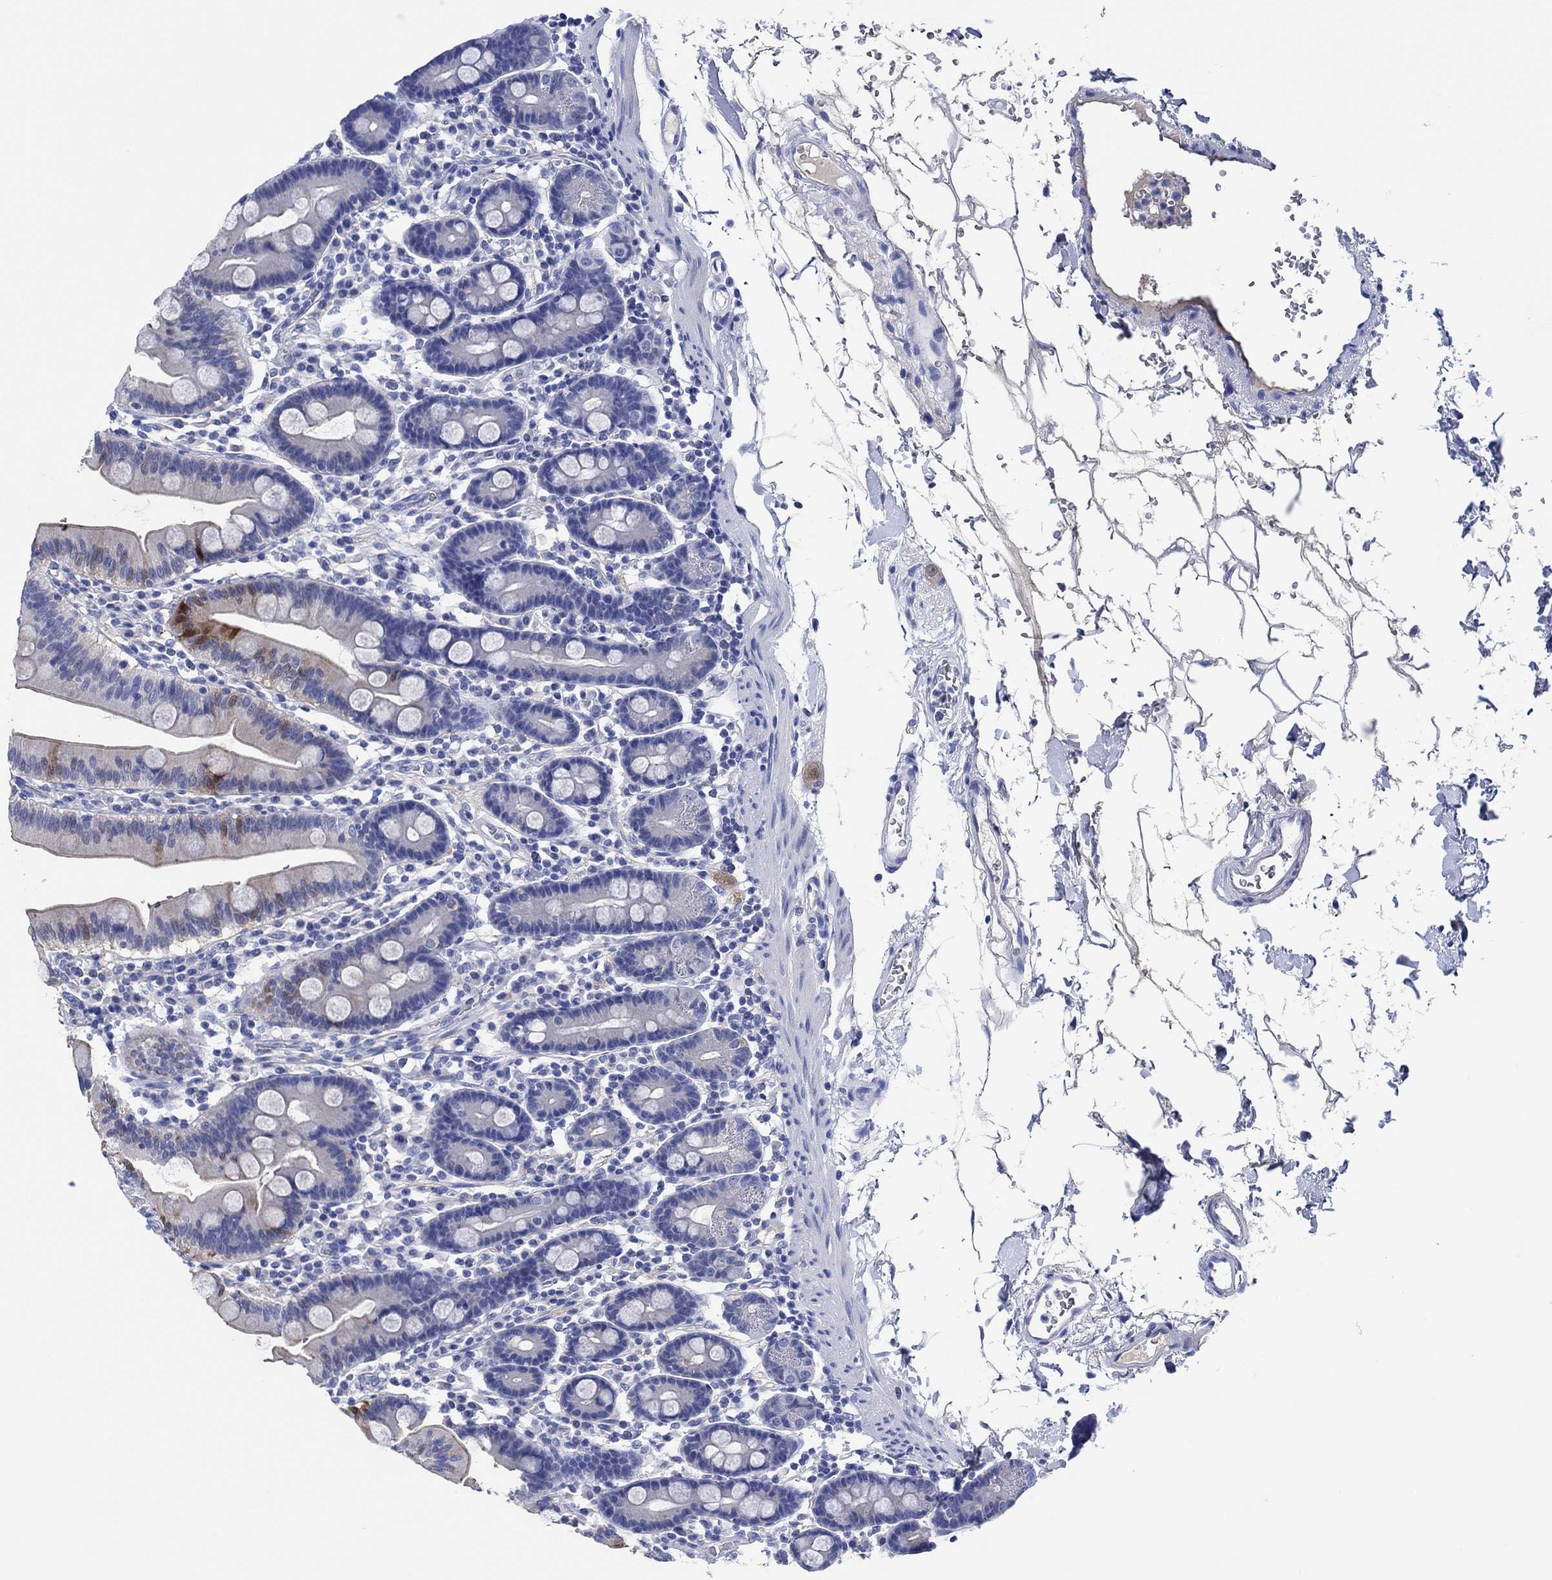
{"staining": {"intensity": "strong", "quantity": "<25%", "location": "cytoplasmic/membranous"}, "tissue": "duodenum", "cell_type": "Glandular cells", "image_type": "normal", "snomed": [{"axis": "morphology", "description": "Normal tissue, NOS"}, {"axis": "topography", "description": "Duodenum"}], "caption": "Normal duodenum exhibits strong cytoplasmic/membranous expression in about <25% of glandular cells, visualized by immunohistochemistry. (IHC, brightfield microscopy, high magnification).", "gene": "CPNE6", "patient": {"sex": "male", "age": 59}}